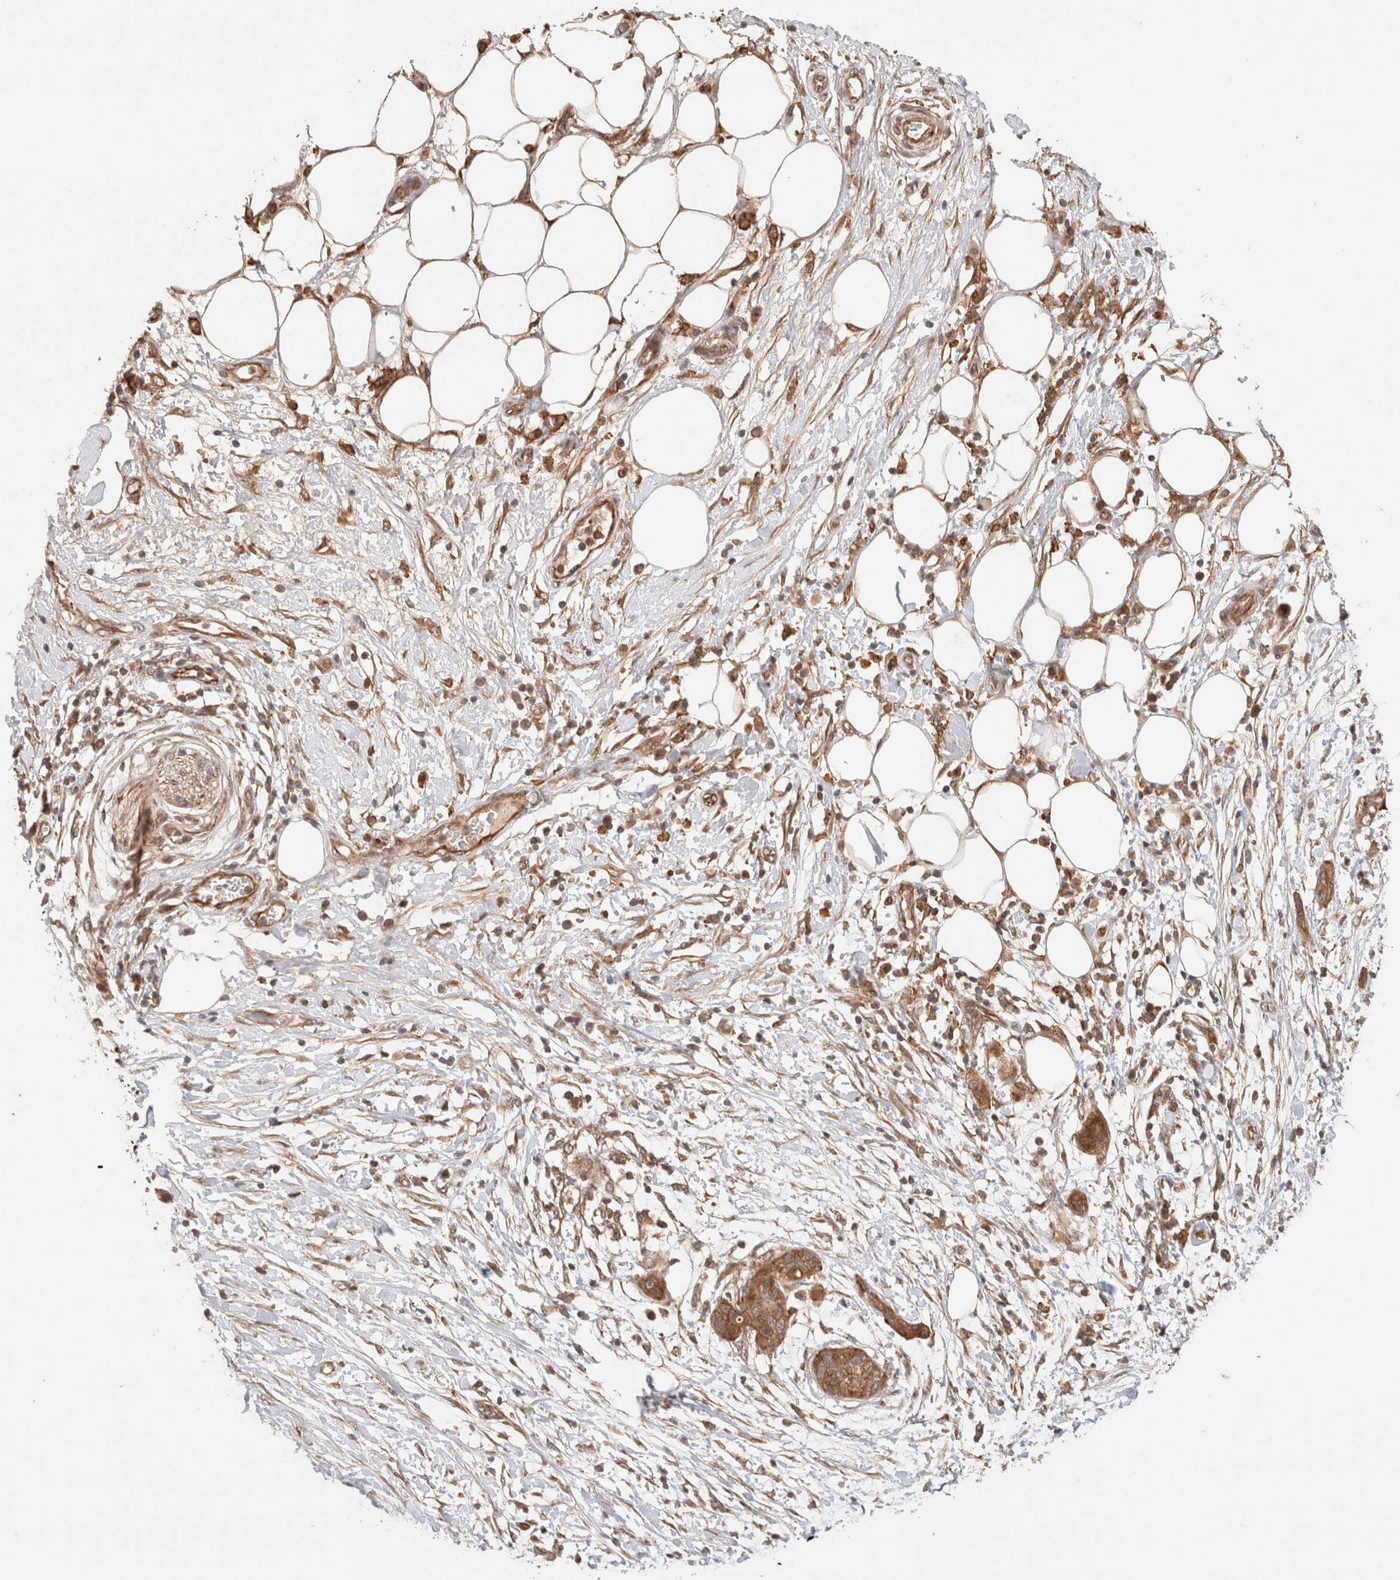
{"staining": {"intensity": "moderate", "quantity": ">75%", "location": "cytoplasmic/membranous"}, "tissue": "pancreatic cancer", "cell_type": "Tumor cells", "image_type": "cancer", "snomed": [{"axis": "morphology", "description": "Adenocarcinoma, NOS"}, {"axis": "topography", "description": "Pancreas"}], "caption": "Adenocarcinoma (pancreatic) was stained to show a protein in brown. There is medium levels of moderate cytoplasmic/membranous expression in about >75% of tumor cells.", "gene": "SIKE1", "patient": {"sex": "female", "age": 78}}